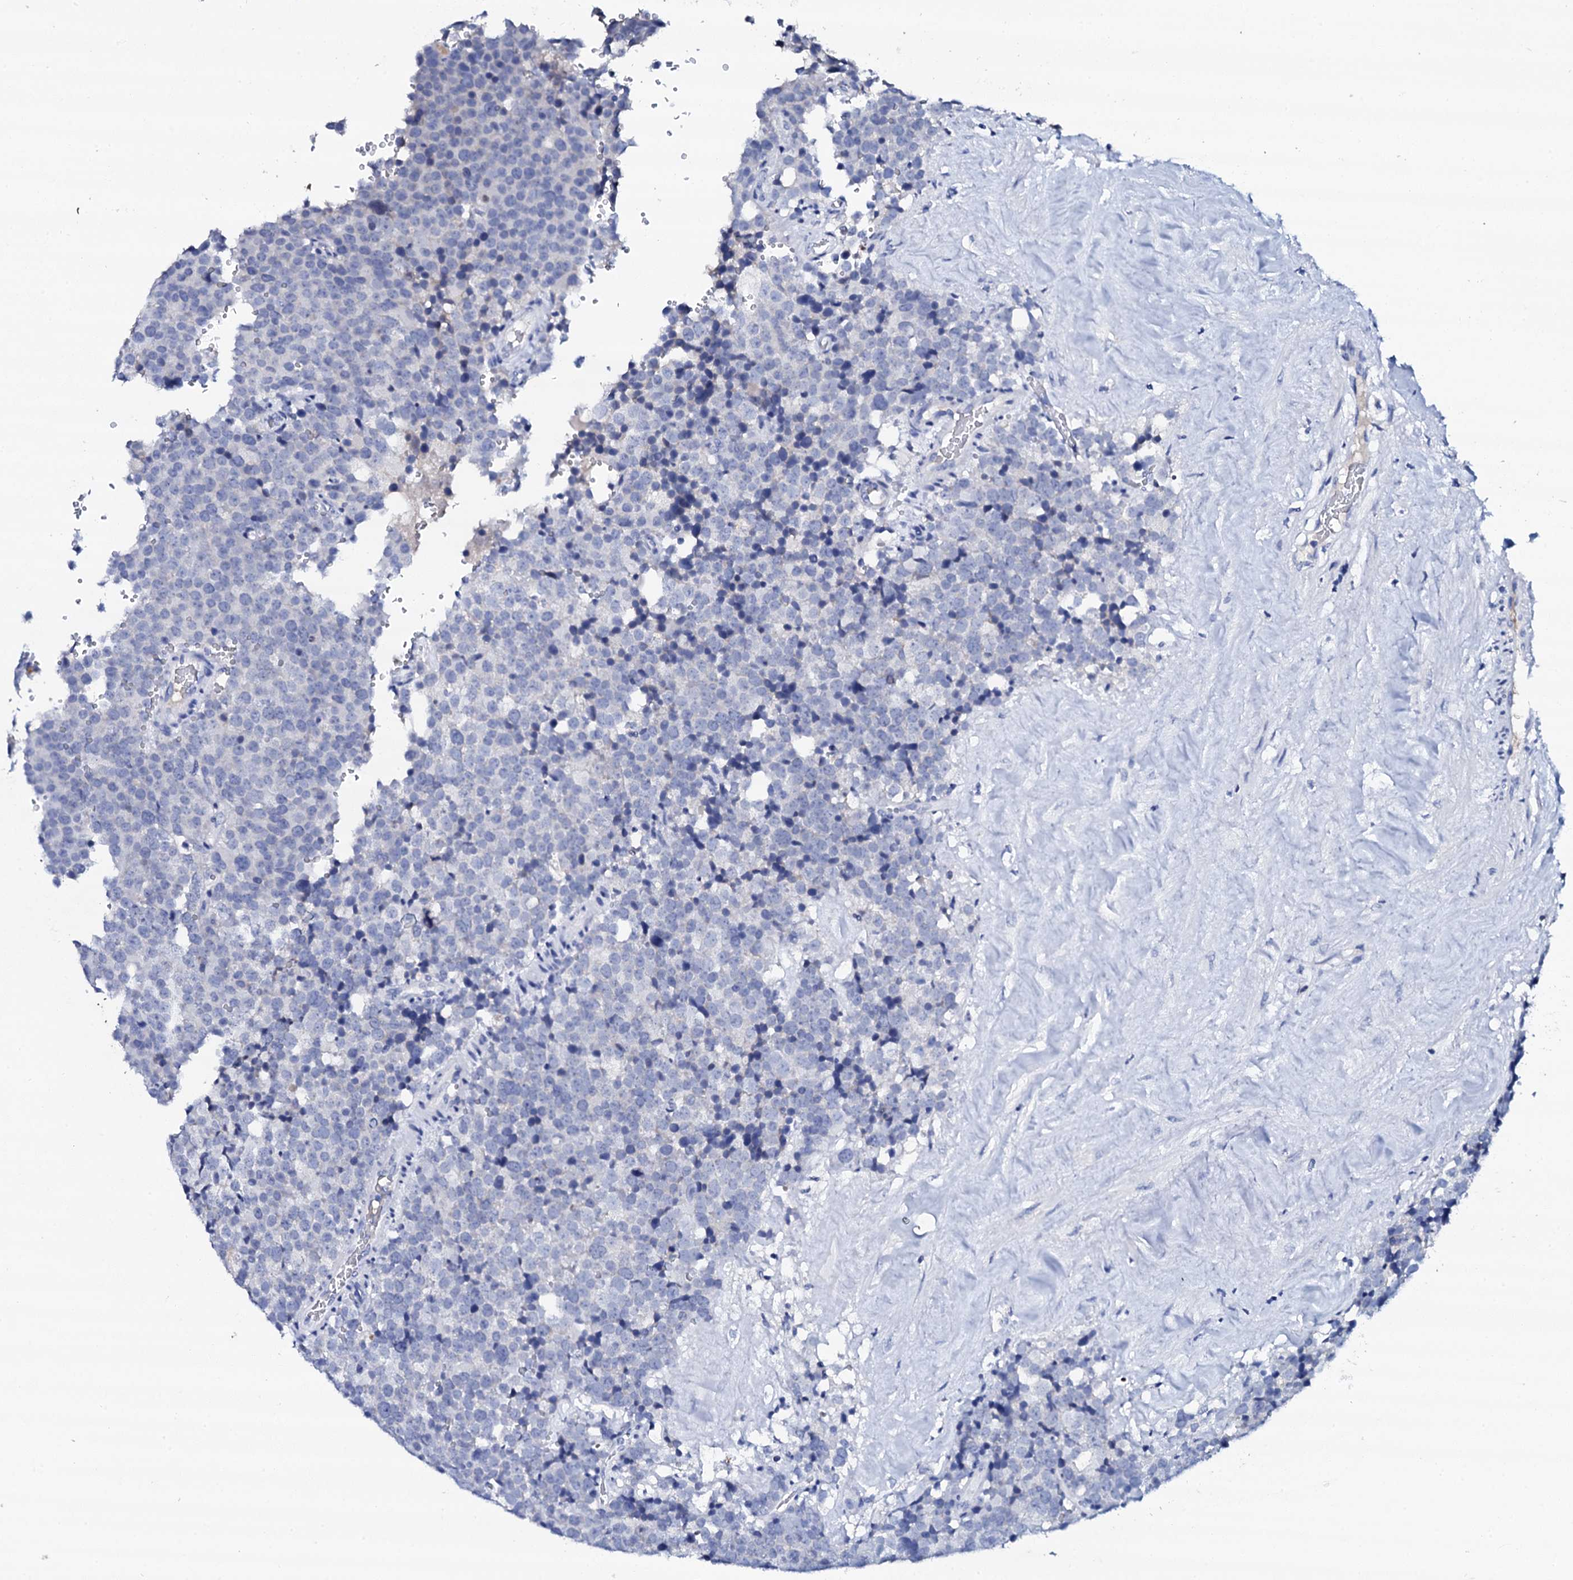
{"staining": {"intensity": "negative", "quantity": "none", "location": "none"}, "tissue": "testis cancer", "cell_type": "Tumor cells", "image_type": "cancer", "snomed": [{"axis": "morphology", "description": "Seminoma, NOS"}, {"axis": "topography", "description": "Testis"}], "caption": "The image displays no significant expression in tumor cells of testis seminoma.", "gene": "FBXL16", "patient": {"sex": "male", "age": 71}}